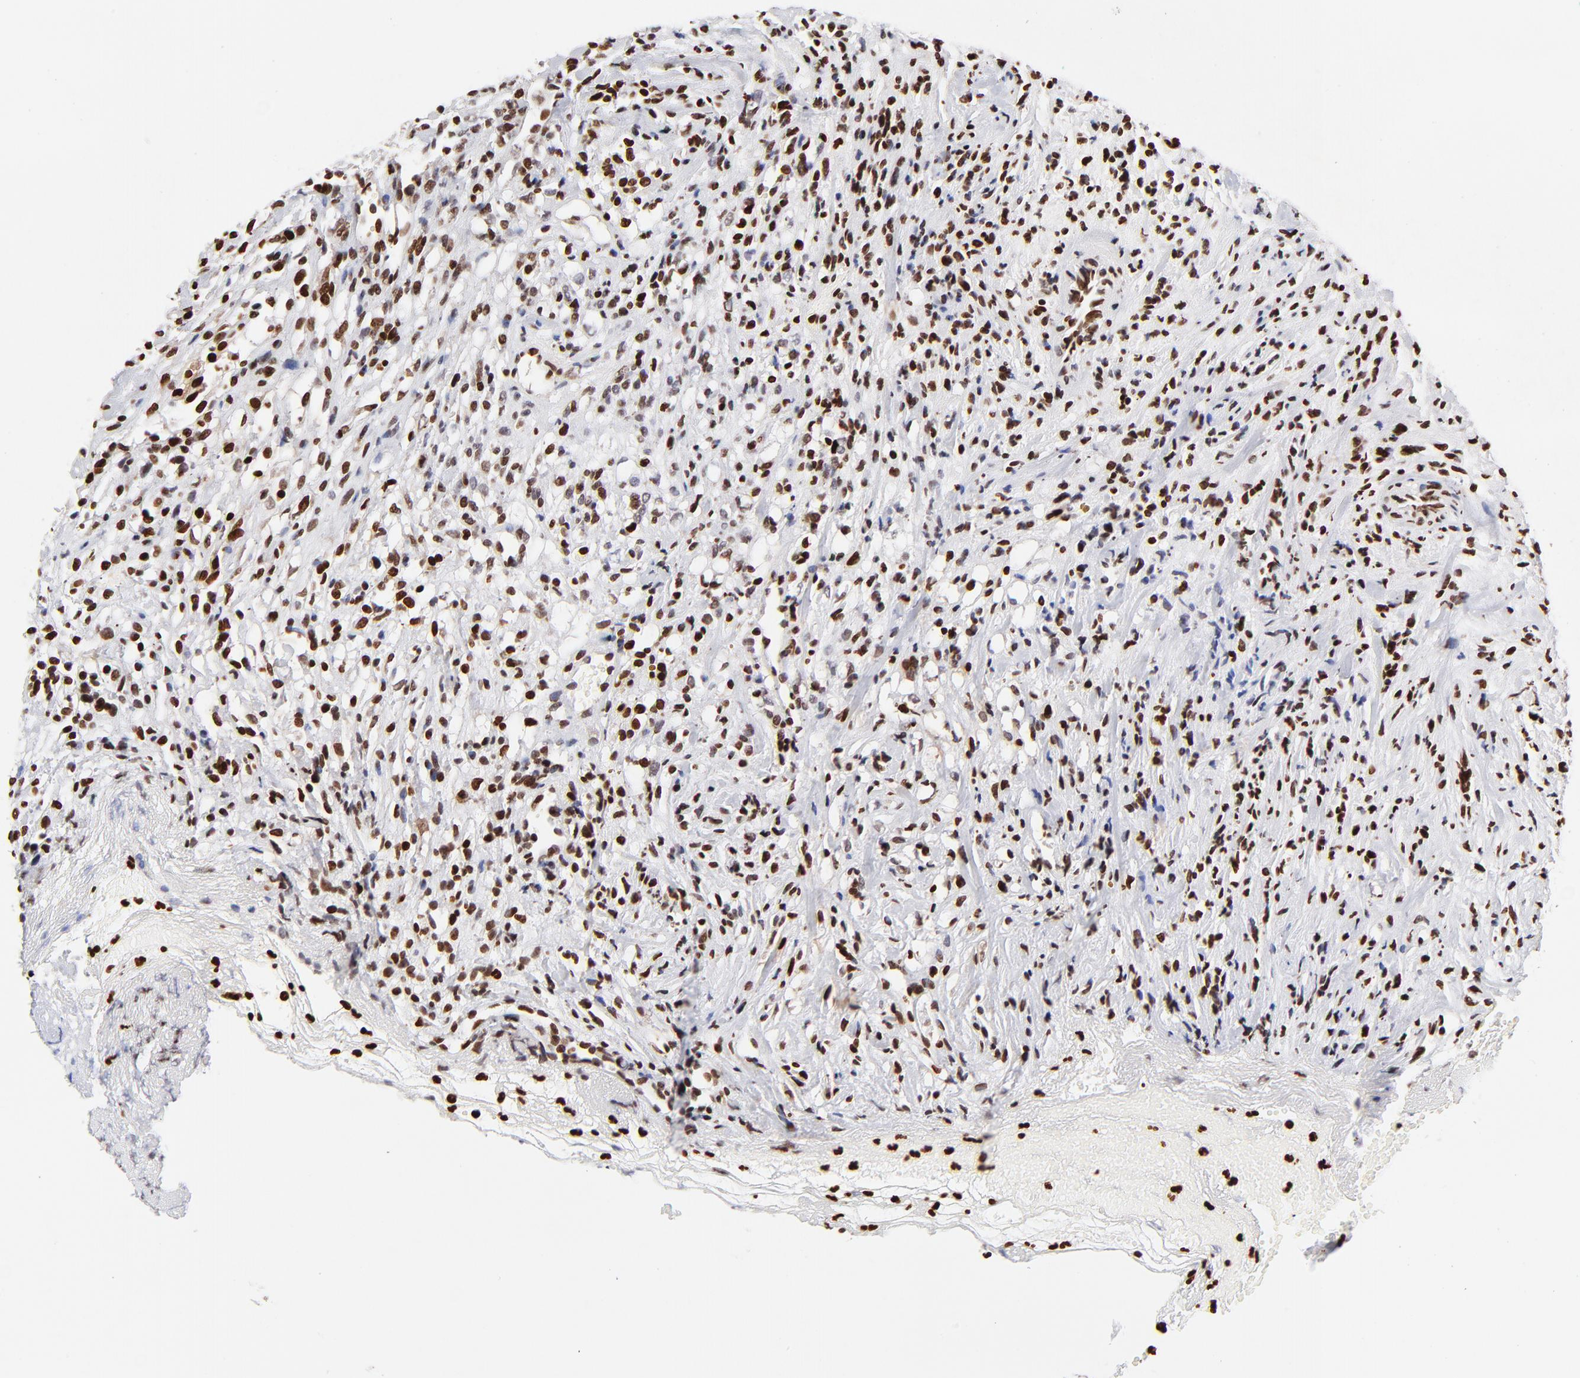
{"staining": {"intensity": "strong", "quantity": ">75%", "location": "nuclear"}, "tissue": "glioma", "cell_type": "Tumor cells", "image_type": "cancer", "snomed": [{"axis": "morphology", "description": "Glioma, malignant, High grade"}, {"axis": "topography", "description": "Brain"}], "caption": "Immunohistochemical staining of human glioma demonstrates strong nuclear protein expression in approximately >75% of tumor cells.", "gene": "FBH1", "patient": {"sex": "male", "age": 66}}